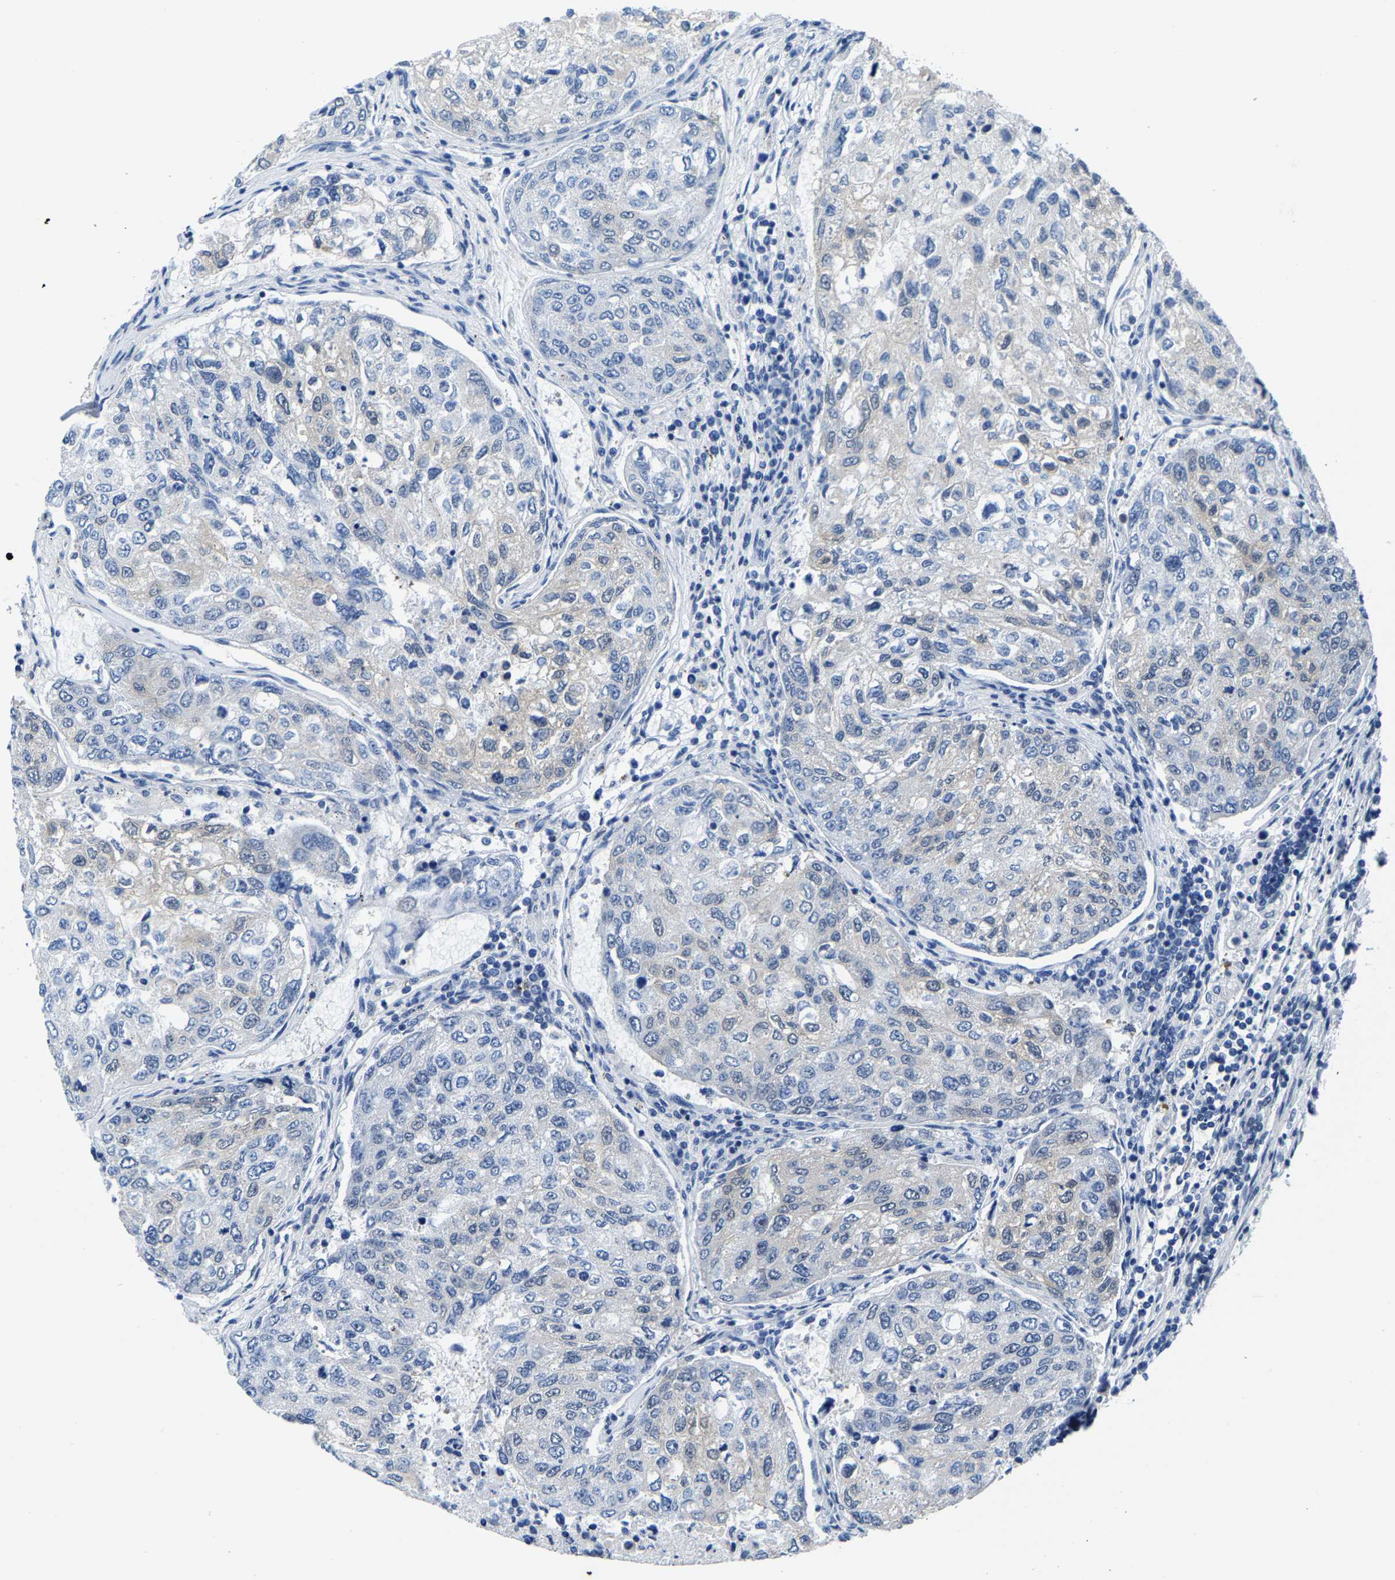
{"staining": {"intensity": "negative", "quantity": "none", "location": "none"}, "tissue": "urothelial cancer", "cell_type": "Tumor cells", "image_type": "cancer", "snomed": [{"axis": "morphology", "description": "Urothelial carcinoma, High grade"}, {"axis": "topography", "description": "Lymph node"}, {"axis": "topography", "description": "Urinary bladder"}], "caption": "This is a histopathology image of IHC staining of urothelial cancer, which shows no staining in tumor cells.", "gene": "SSH3", "patient": {"sex": "male", "age": 51}}